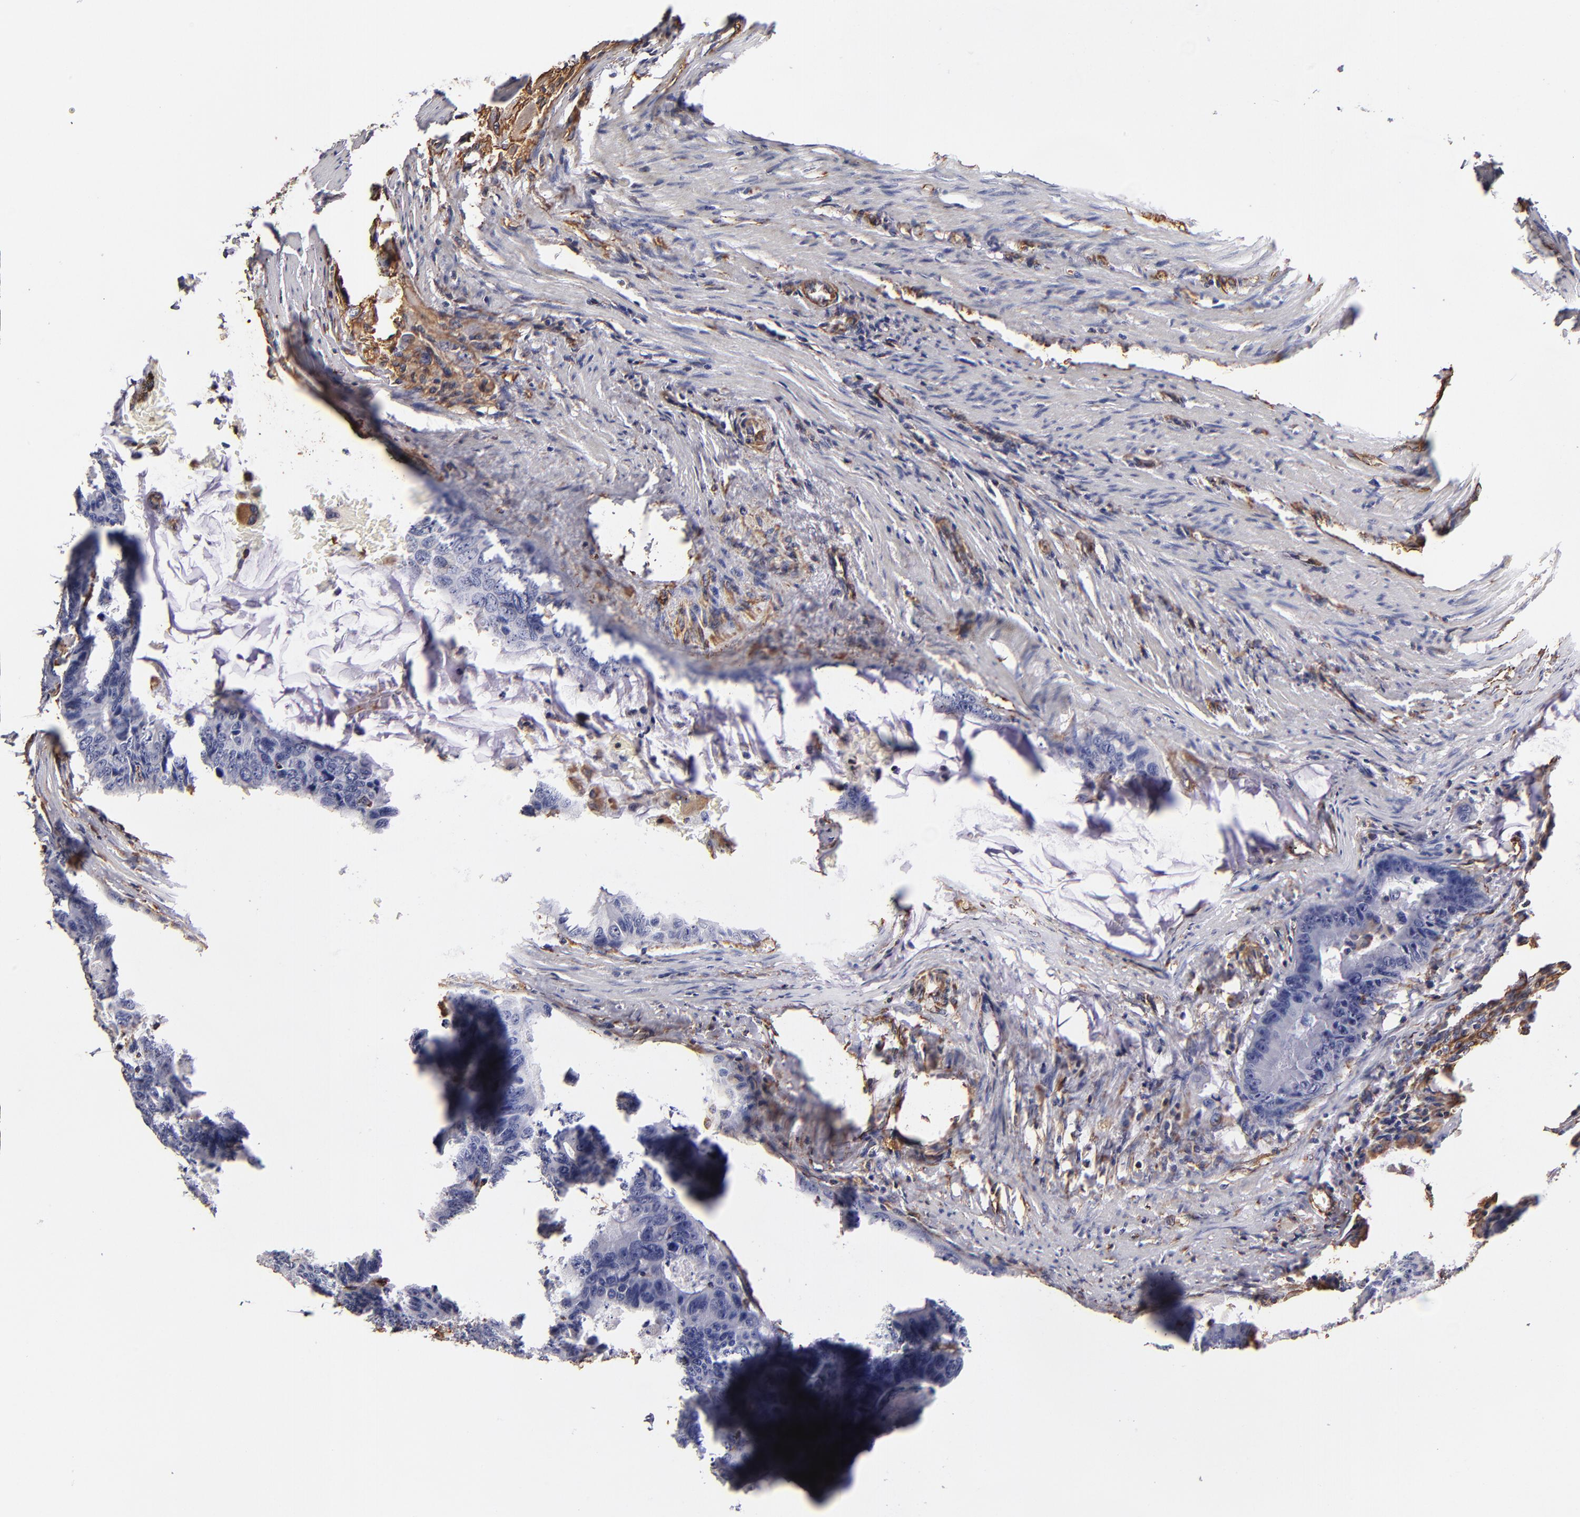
{"staining": {"intensity": "negative", "quantity": "none", "location": "none"}, "tissue": "colorectal cancer", "cell_type": "Tumor cells", "image_type": "cancer", "snomed": [{"axis": "morphology", "description": "Adenocarcinoma, NOS"}, {"axis": "topography", "description": "Colon"}], "caption": "This is an immunohistochemistry micrograph of colorectal cancer (adenocarcinoma). There is no positivity in tumor cells.", "gene": "ABCC1", "patient": {"sex": "female", "age": 55}}